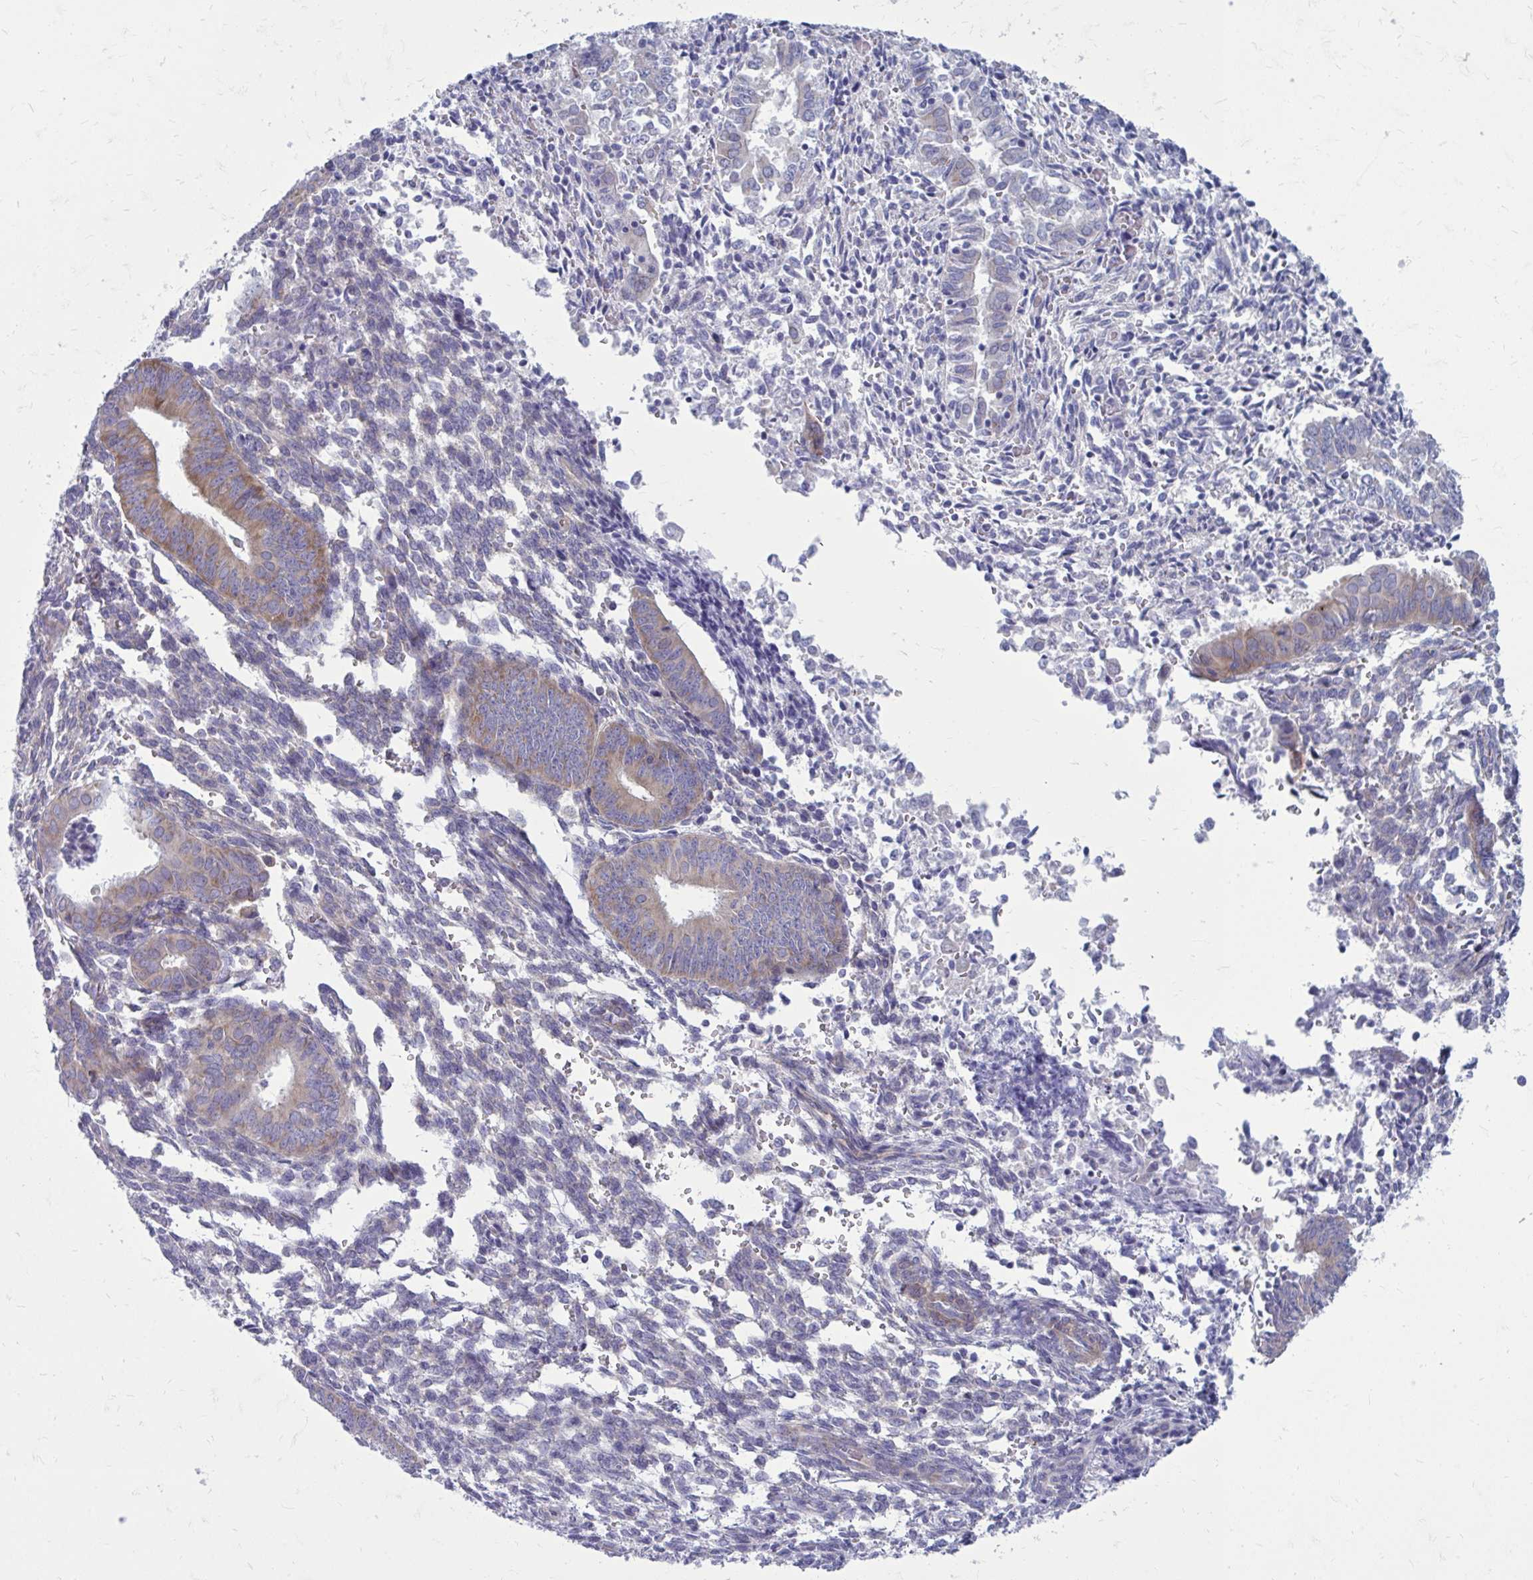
{"staining": {"intensity": "weak", "quantity": "25%-75%", "location": "cytoplasmic/membranous"}, "tissue": "endometrial cancer", "cell_type": "Tumor cells", "image_type": "cancer", "snomed": [{"axis": "morphology", "description": "Adenocarcinoma, NOS"}, {"axis": "topography", "description": "Endometrium"}], "caption": "Immunohistochemistry (DAB) staining of human endometrial adenocarcinoma reveals weak cytoplasmic/membranous protein staining in approximately 25%-75% of tumor cells.", "gene": "GIGYF2", "patient": {"sex": "female", "age": 50}}